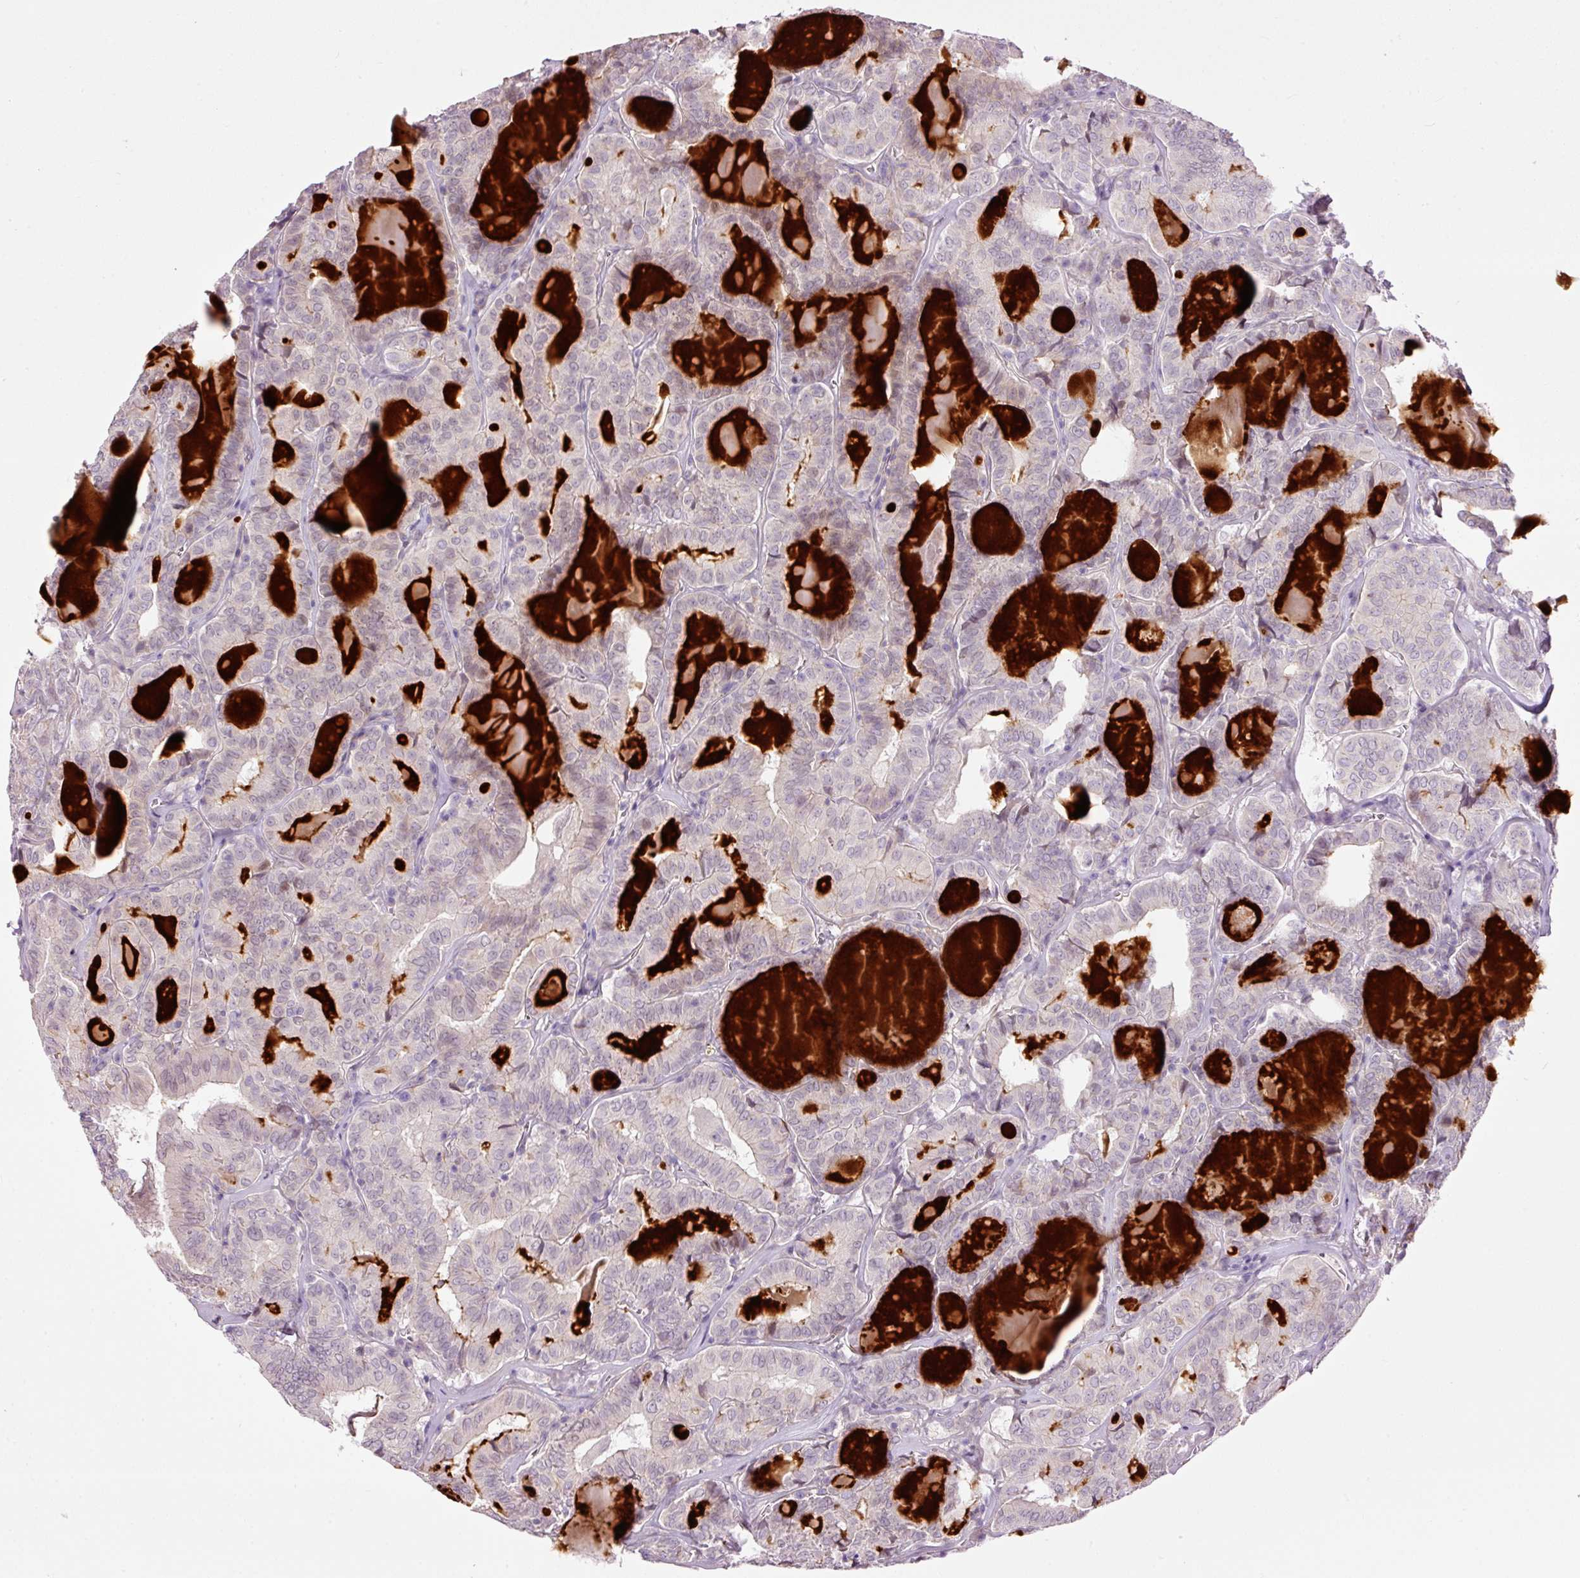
{"staining": {"intensity": "negative", "quantity": "none", "location": "none"}, "tissue": "thyroid cancer", "cell_type": "Tumor cells", "image_type": "cancer", "snomed": [{"axis": "morphology", "description": "Papillary adenocarcinoma, NOS"}, {"axis": "topography", "description": "Thyroid gland"}], "caption": "The immunohistochemistry histopathology image has no significant staining in tumor cells of thyroid papillary adenocarcinoma tissue.", "gene": "FCRL4", "patient": {"sex": "female", "age": 72}}